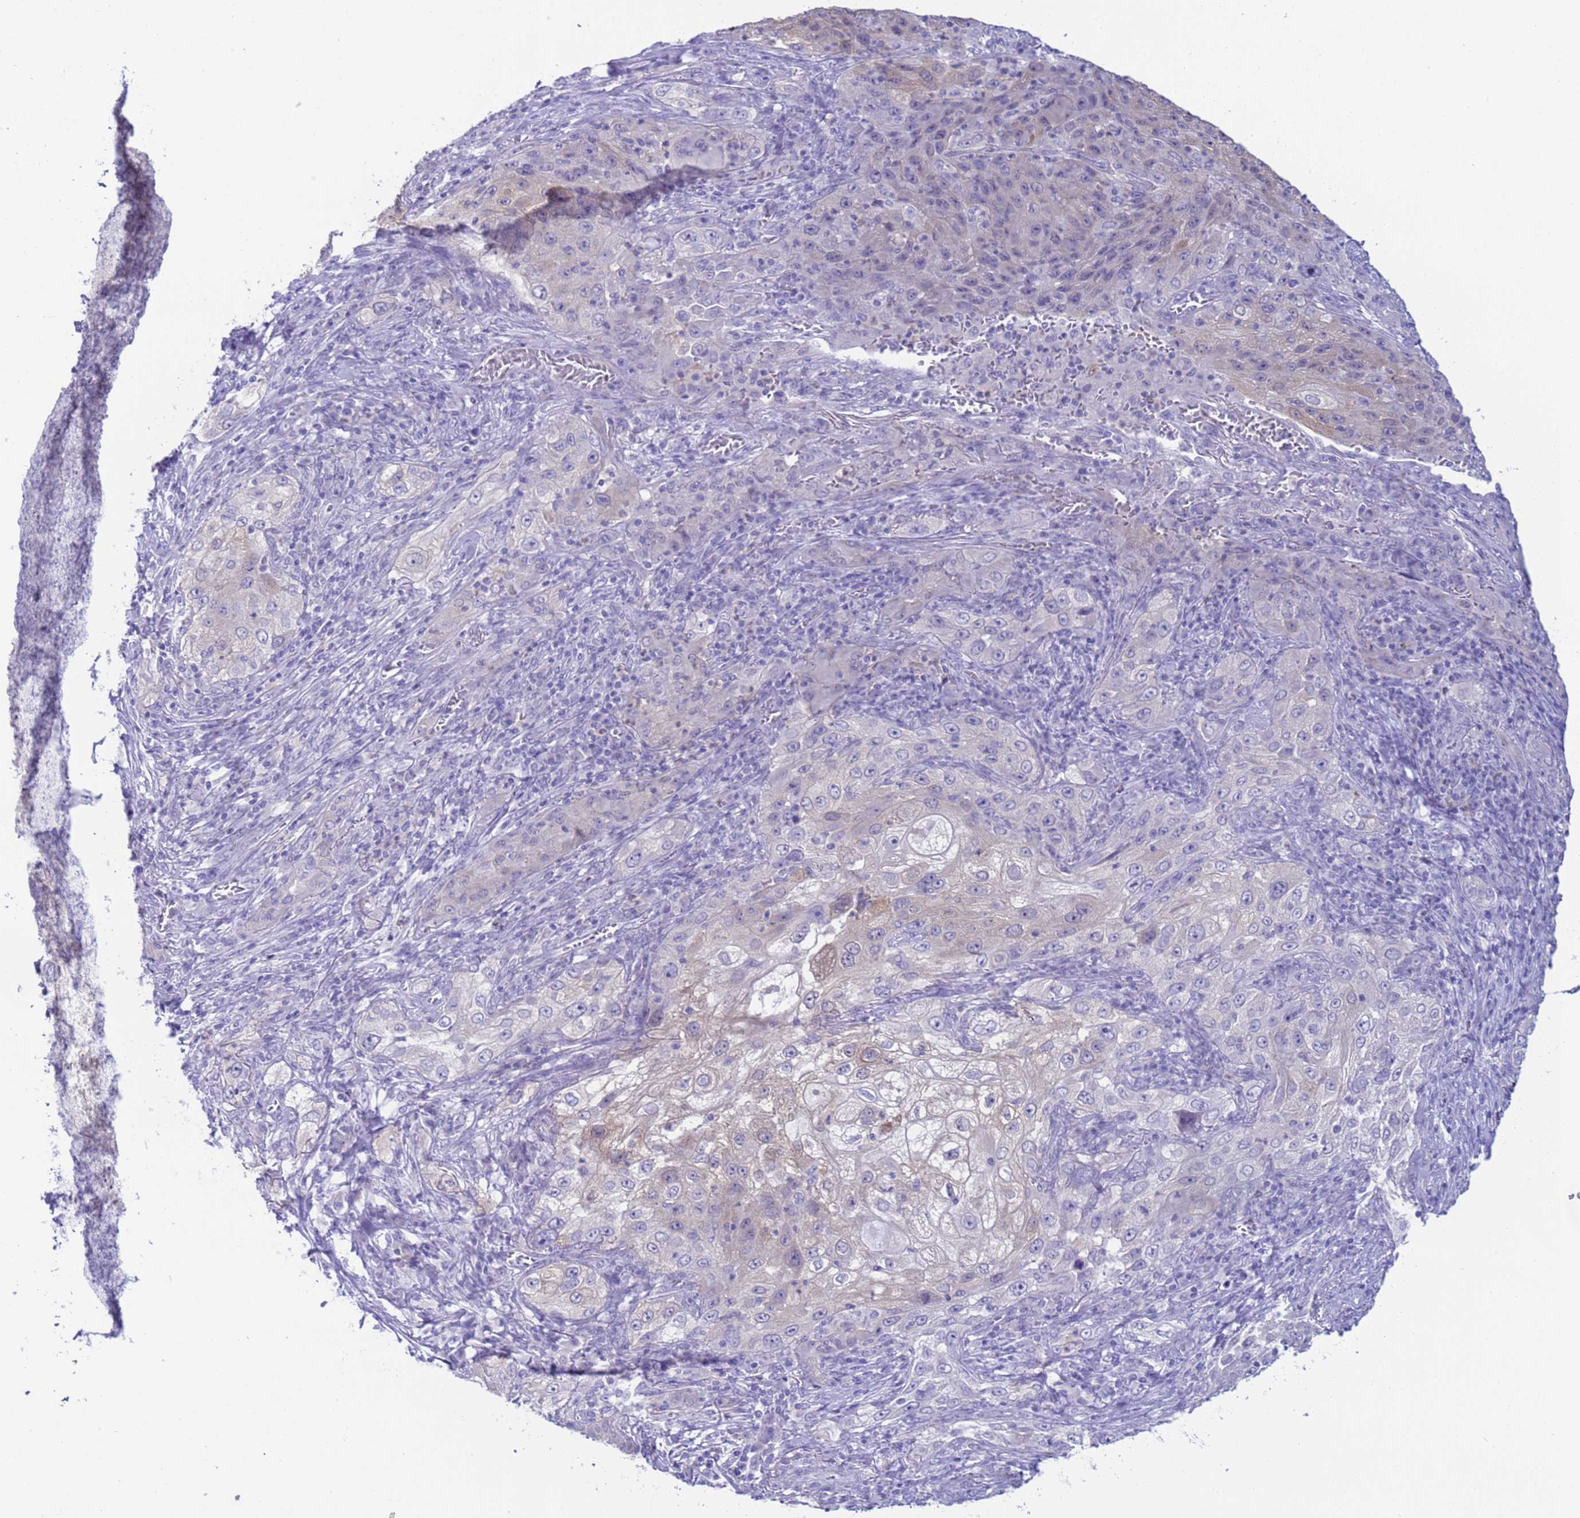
{"staining": {"intensity": "weak", "quantity": "<25%", "location": "cytoplasmic/membranous"}, "tissue": "lung cancer", "cell_type": "Tumor cells", "image_type": "cancer", "snomed": [{"axis": "morphology", "description": "Squamous cell carcinoma, NOS"}, {"axis": "topography", "description": "Lung"}], "caption": "Photomicrograph shows no protein positivity in tumor cells of lung cancer tissue. The staining was performed using DAB to visualize the protein expression in brown, while the nuclei were stained in blue with hematoxylin (Magnification: 20x).", "gene": "USP38", "patient": {"sex": "female", "age": 69}}